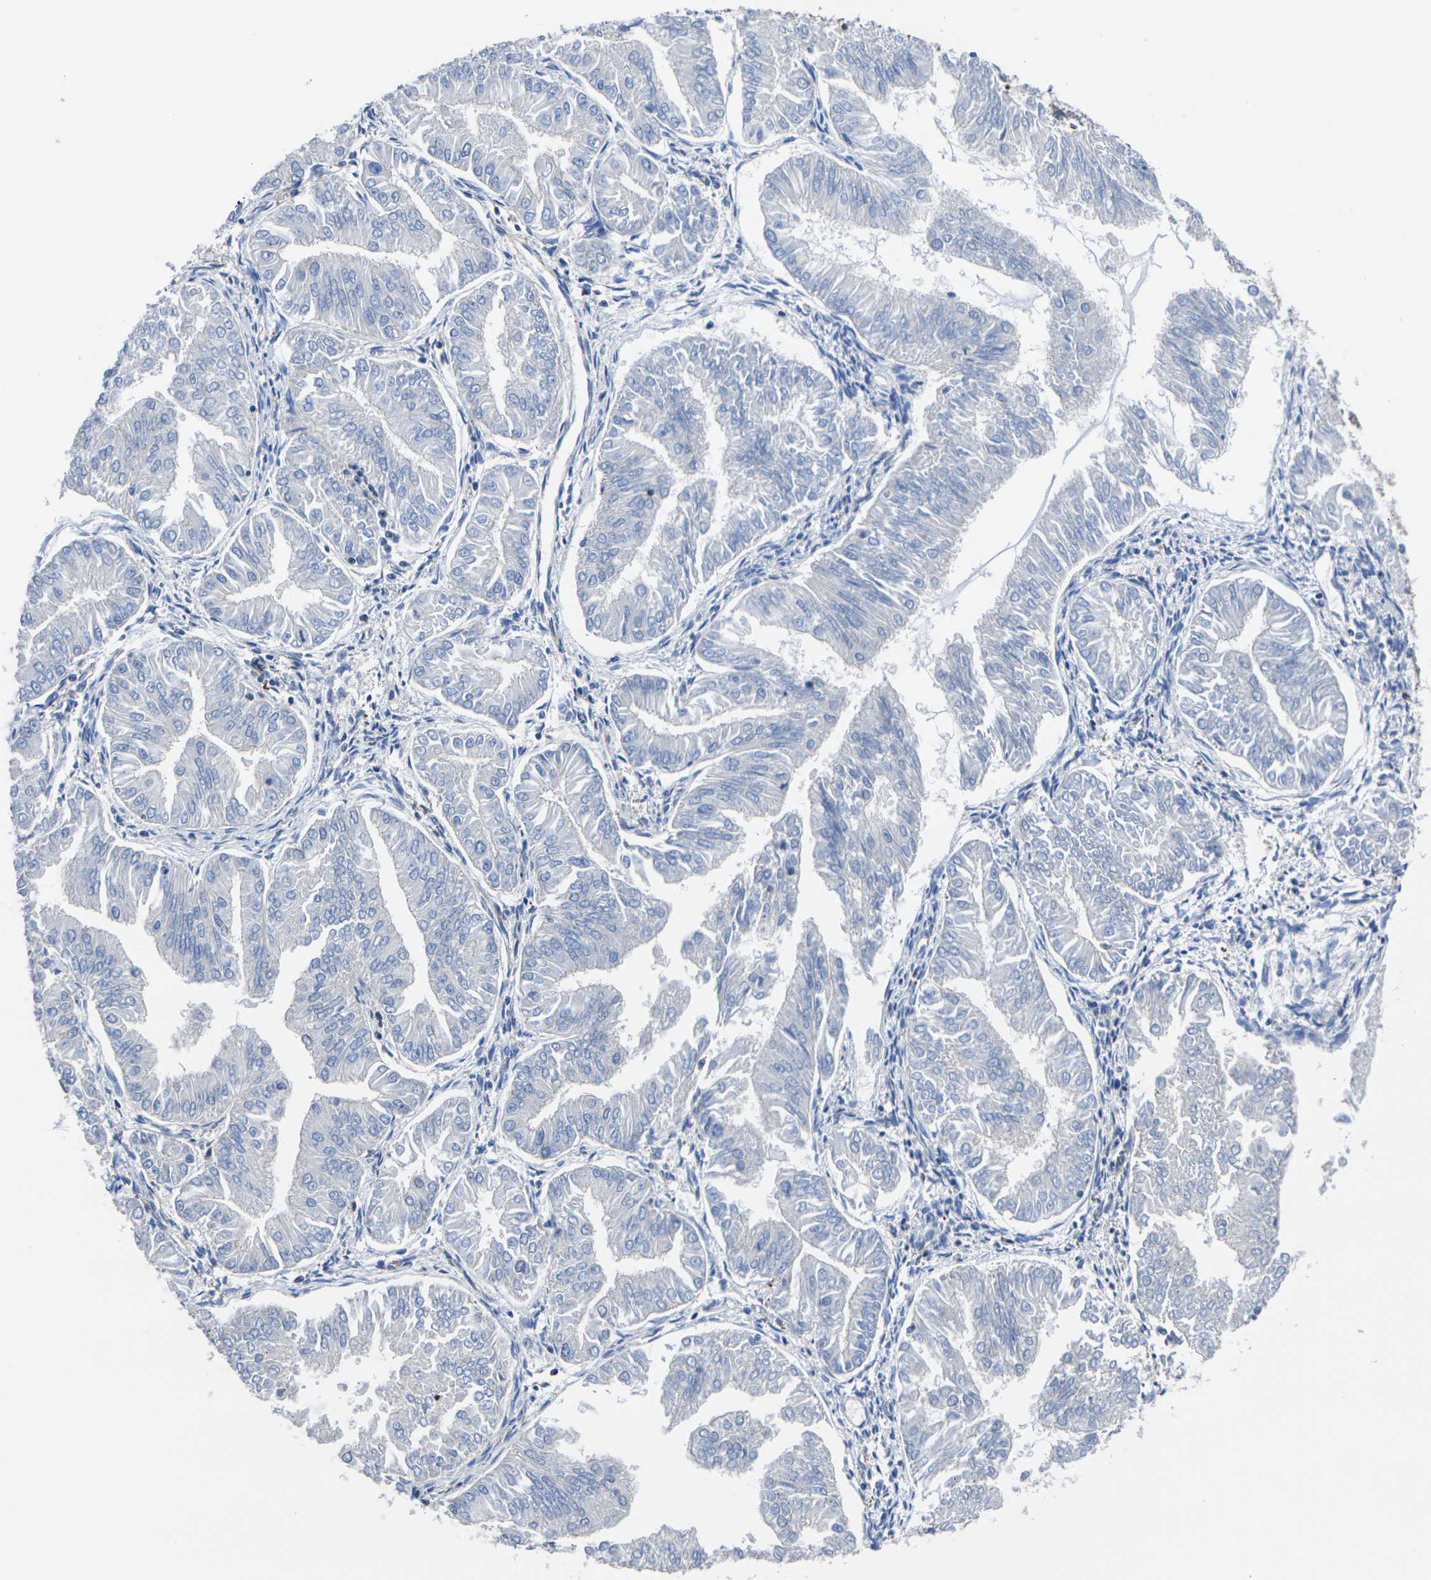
{"staining": {"intensity": "negative", "quantity": "none", "location": "none"}, "tissue": "endometrial cancer", "cell_type": "Tumor cells", "image_type": "cancer", "snomed": [{"axis": "morphology", "description": "Adenocarcinoma, NOS"}, {"axis": "topography", "description": "Endometrium"}], "caption": "Human endometrial cancer stained for a protein using IHC exhibits no expression in tumor cells.", "gene": "GPR4", "patient": {"sex": "female", "age": 53}}